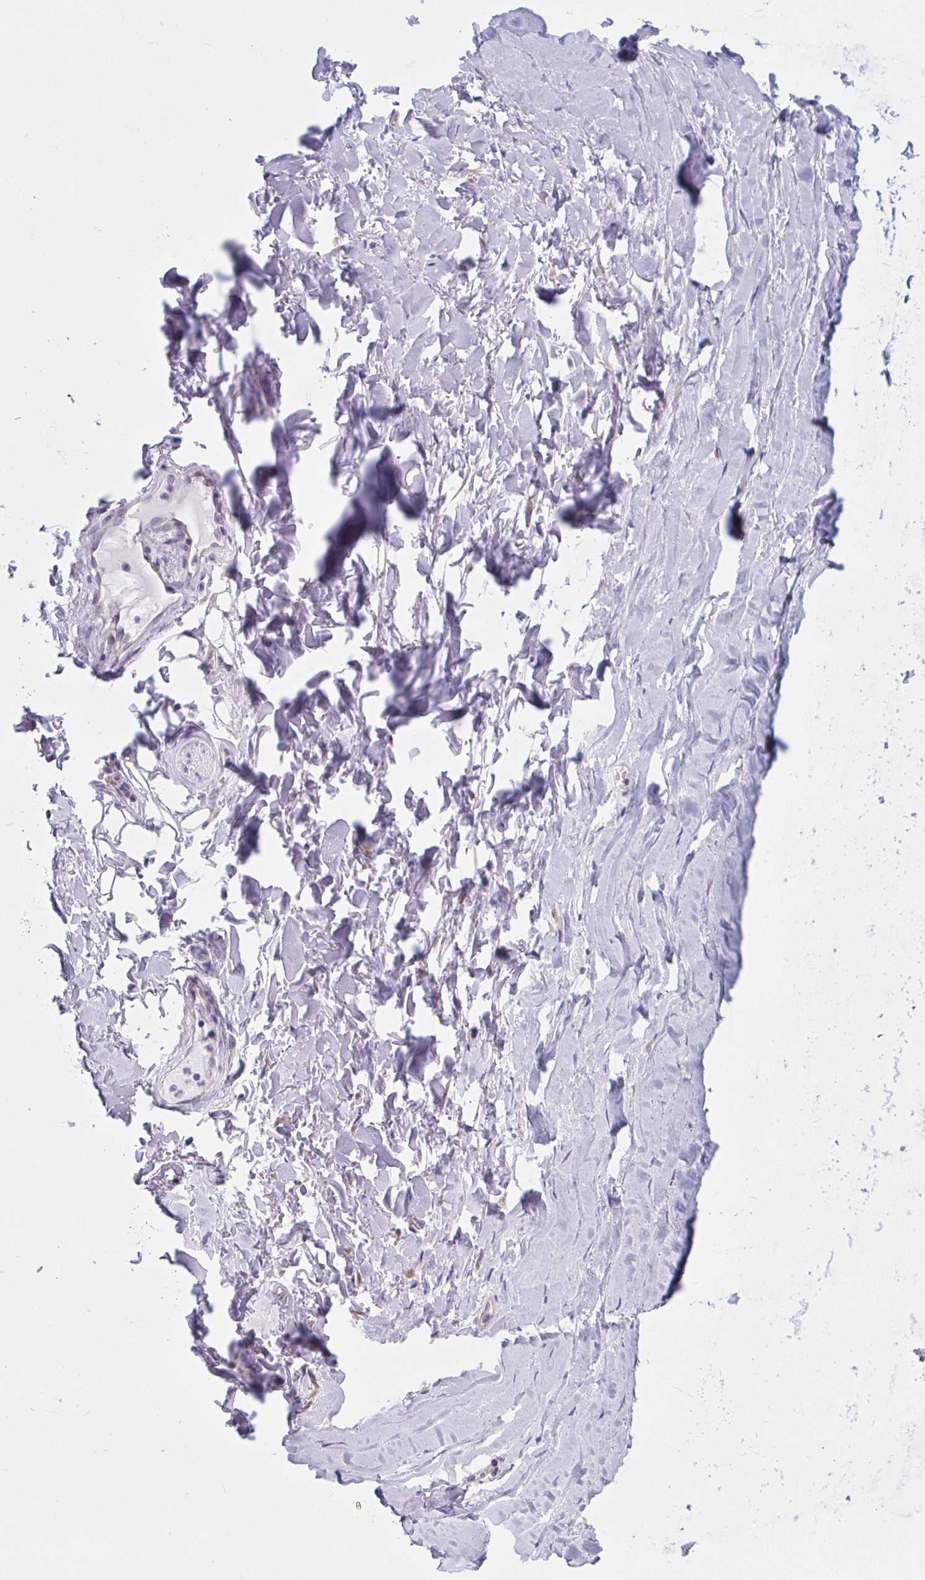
{"staining": {"intensity": "negative", "quantity": "none", "location": "none"}, "tissue": "adipose tissue", "cell_type": "Adipocytes", "image_type": "normal", "snomed": [{"axis": "morphology", "description": "Normal tissue, NOS"}, {"axis": "topography", "description": "Cartilage tissue"}, {"axis": "topography", "description": "Nasopharynx"}, {"axis": "topography", "description": "Thyroid gland"}], "caption": "A high-resolution image shows immunohistochemistry (IHC) staining of normal adipose tissue, which demonstrates no significant expression in adipocytes.", "gene": "CAMLG", "patient": {"sex": "male", "age": 63}}